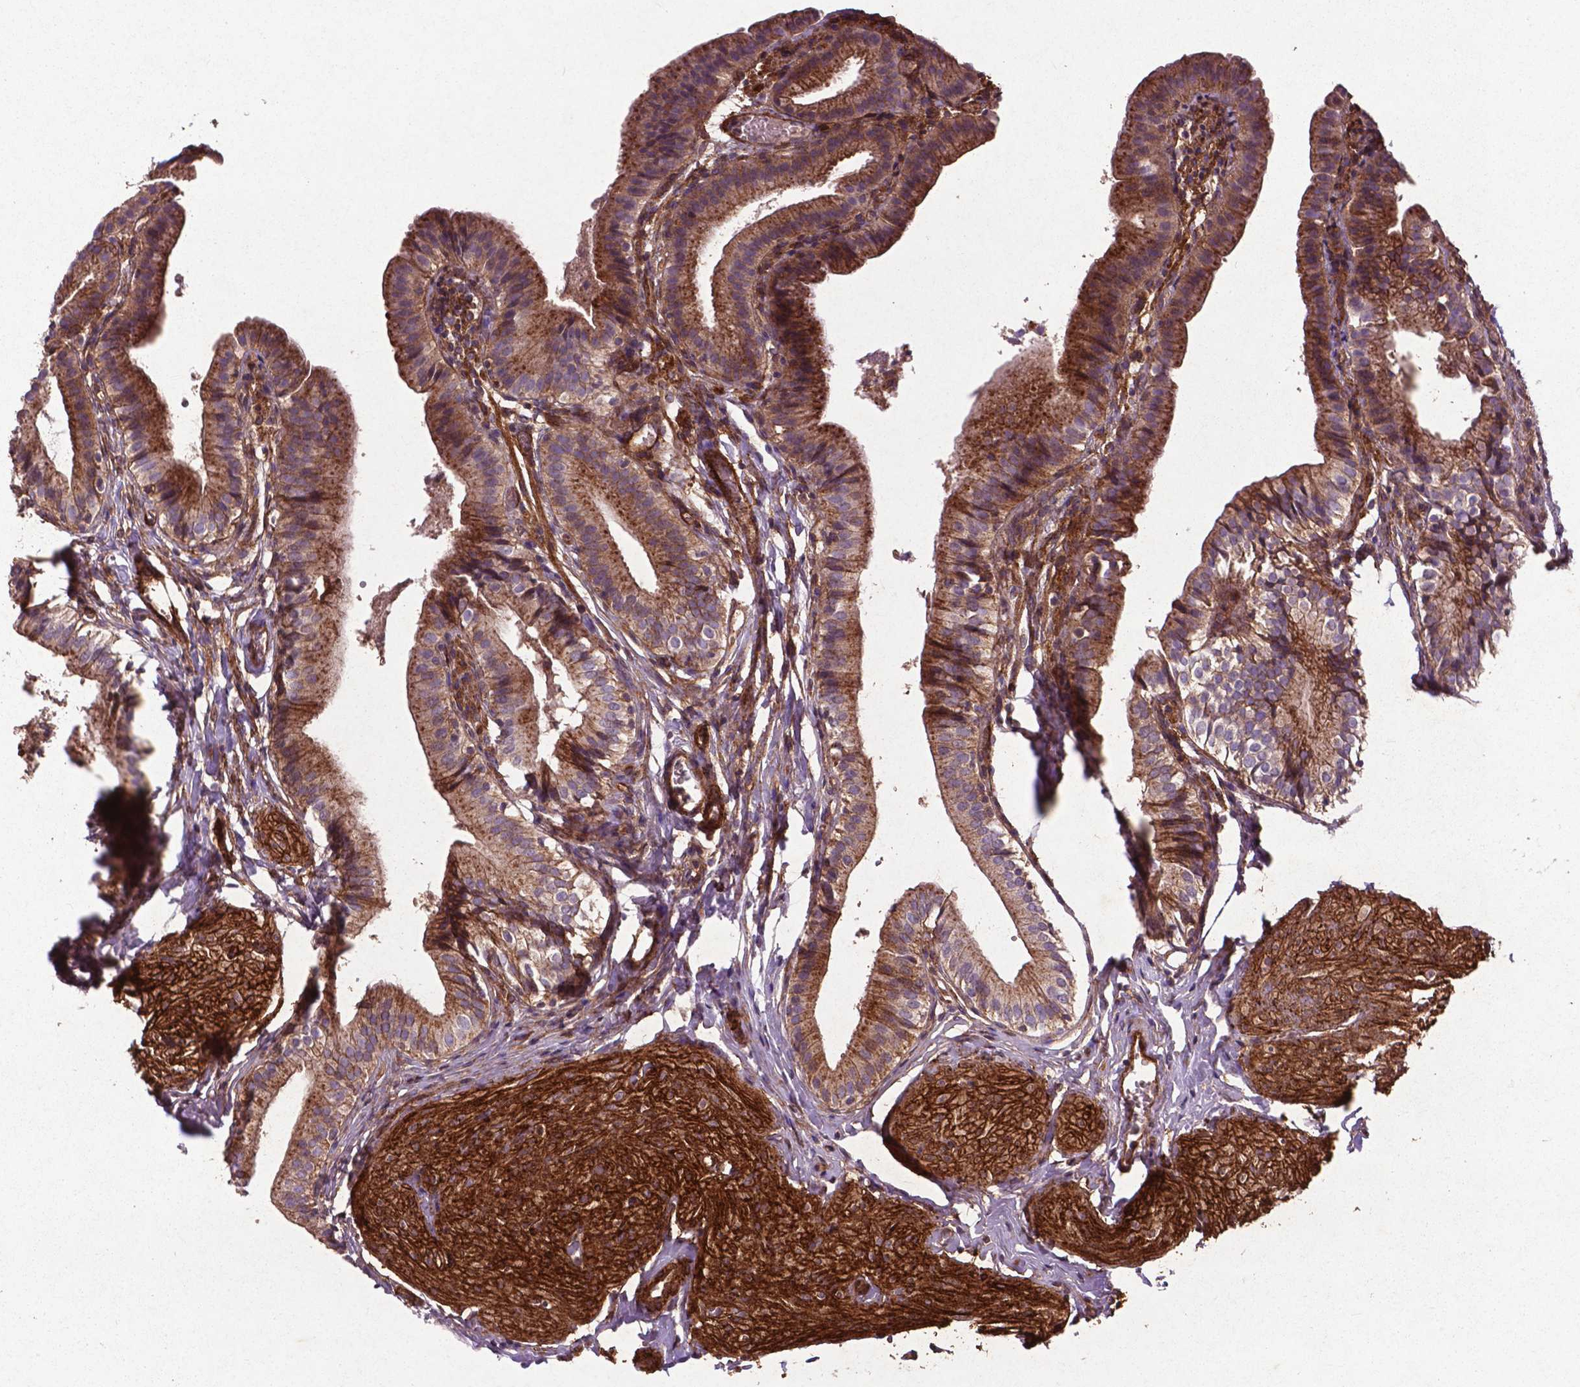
{"staining": {"intensity": "moderate", "quantity": ">75%", "location": "cytoplasmic/membranous"}, "tissue": "gallbladder", "cell_type": "Glandular cells", "image_type": "normal", "snomed": [{"axis": "morphology", "description": "Normal tissue, NOS"}, {"axis": "topography", "description": "Gallbladder"}, {"axis": "topography", "description": "Peripheral nerve tissue"}], "caption": "High-power microscopy captured an IHC image of unremarkable gallbladder, revealing moderate cytoplasmic/membranous staining in about >75% of glandular cells.", "gene": "RRAS", "patient": {"sex": "male", "age": 17}}